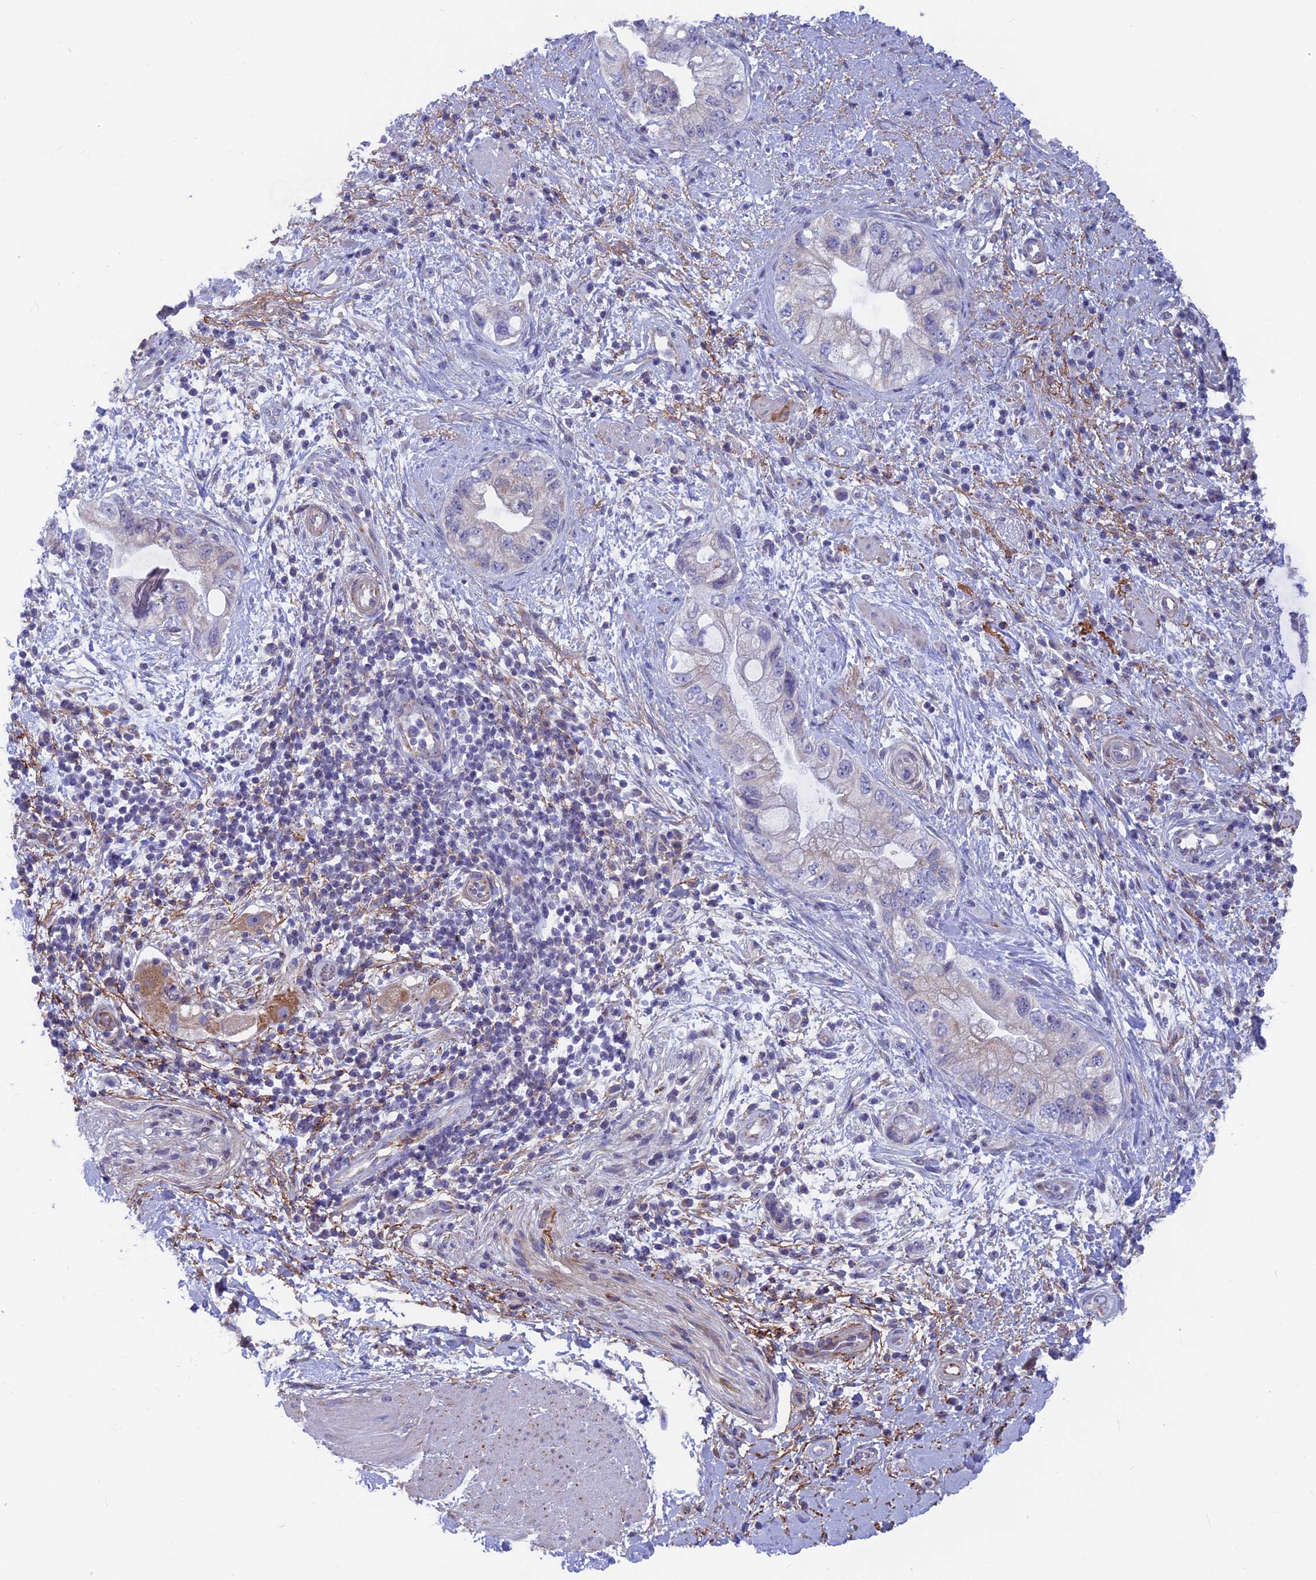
{"staining": {"intensity": "weak", "quantity": "<25%", "location": "cytoplasmic/membranous"}, "tissue": "pancreatic cancer", "cell_type": "Tumor cells", "image_type": "cancer", "snomed": [{"axis": "morphology", "description": "Adenocarcinoma, NOS"}, {"axis": "topography", "description": "Pancreas"}], "caption": "There is no significant expression in tumor cells of pancreatic cancer (adenocarcinoma).", "gene": "PLAC9", "patient": {"sex": "female", "age": 73}}